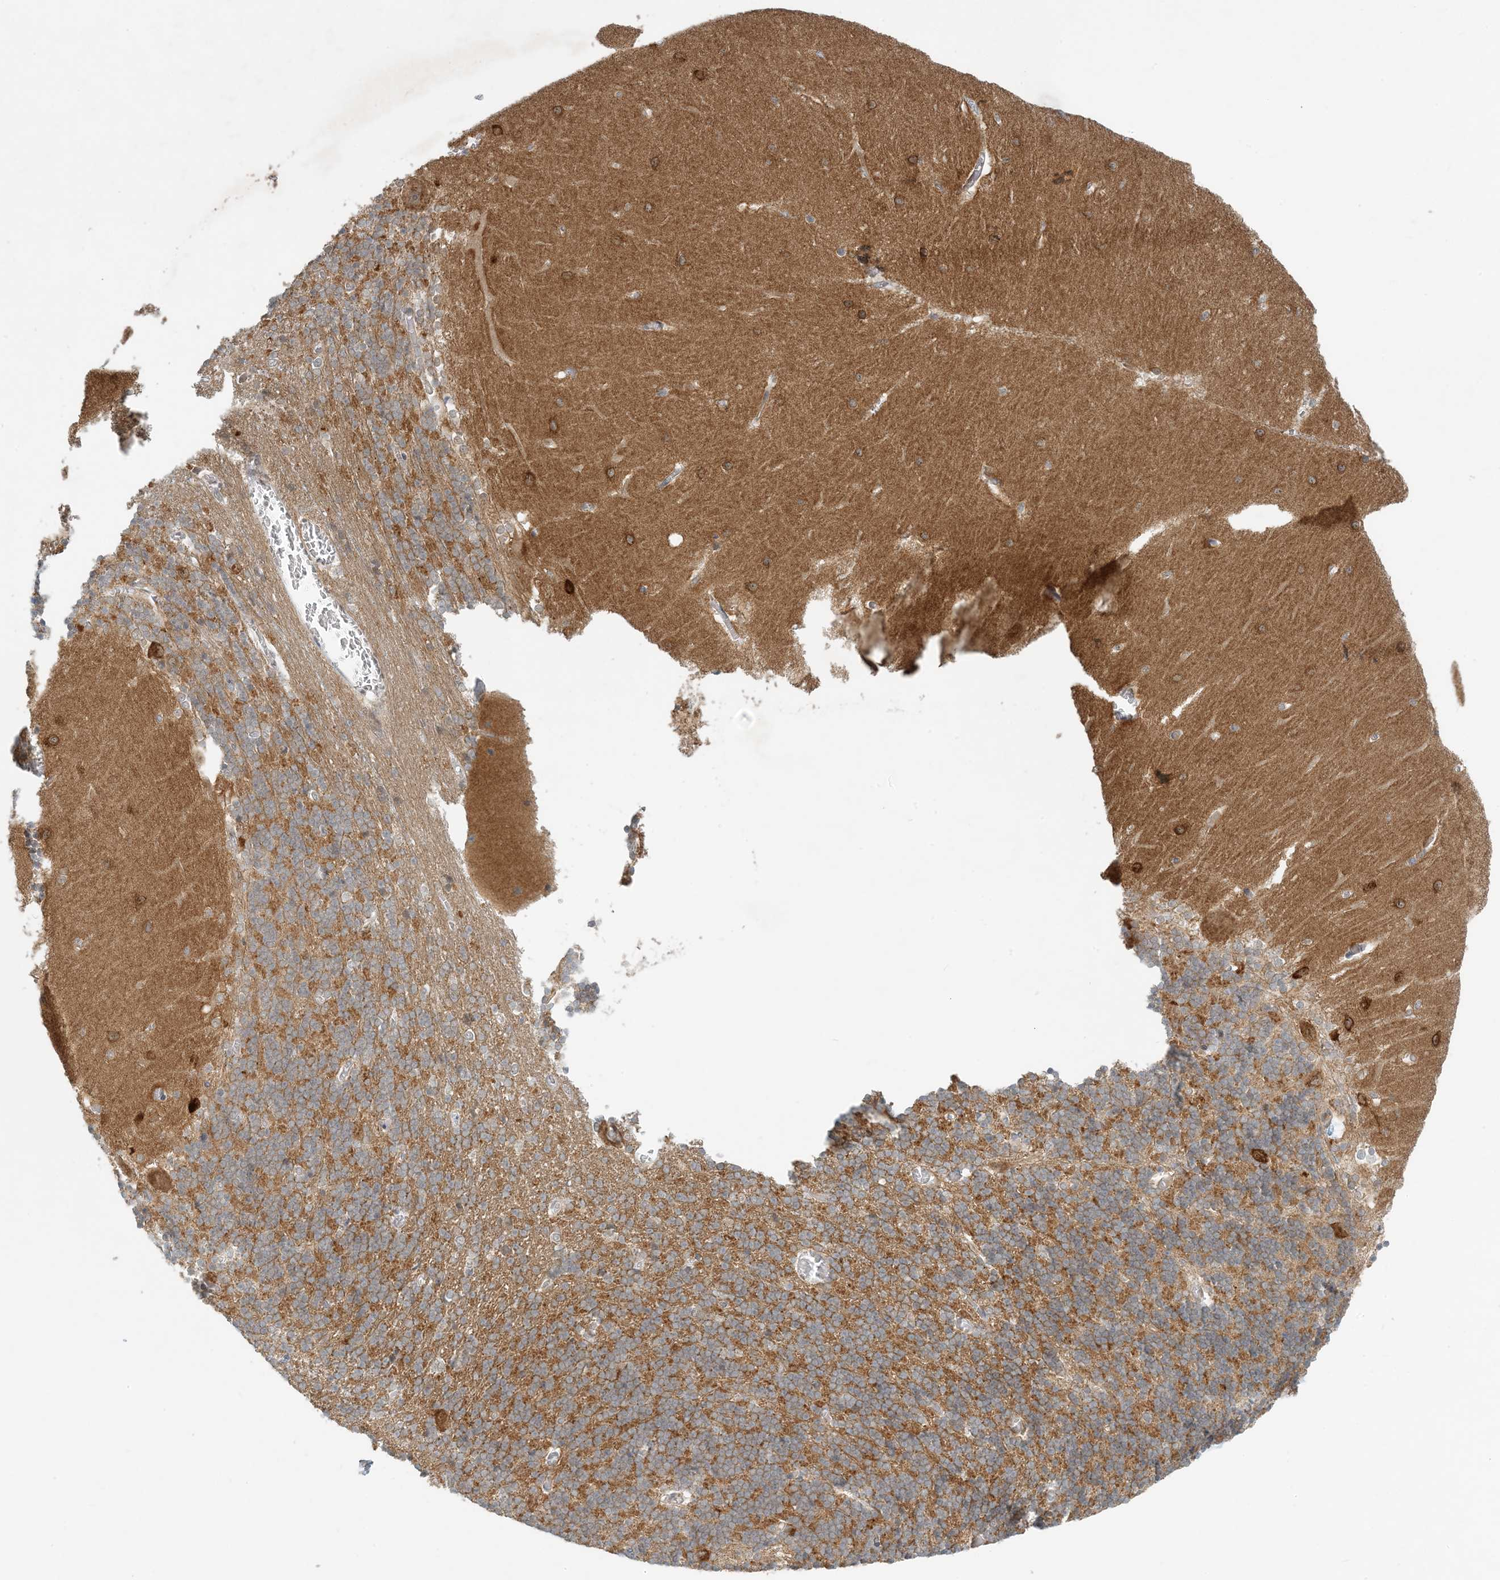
{"staining": {"intensity": "moderate", "quantity": "25%-75%", "location": "cytoplasmic/membranous"}, "tissue": "cerebellum", "cell_type": "Cells in granular layer", "image_type": "normal", "snomed": [{"axis": "morphology", "description": "Normal tissue, NOS"}, {"axis": "topography", "description": "Cerebellum"}], "caption": "Unremarkable cerebellum reveals moderate cytoplasmic/membranous expression in approximately 25%-75% of cells in granular layer, visualized by immunohistochemistry.", "gene": "OBI1", "patient": {"sex": "male", "age": 57}}